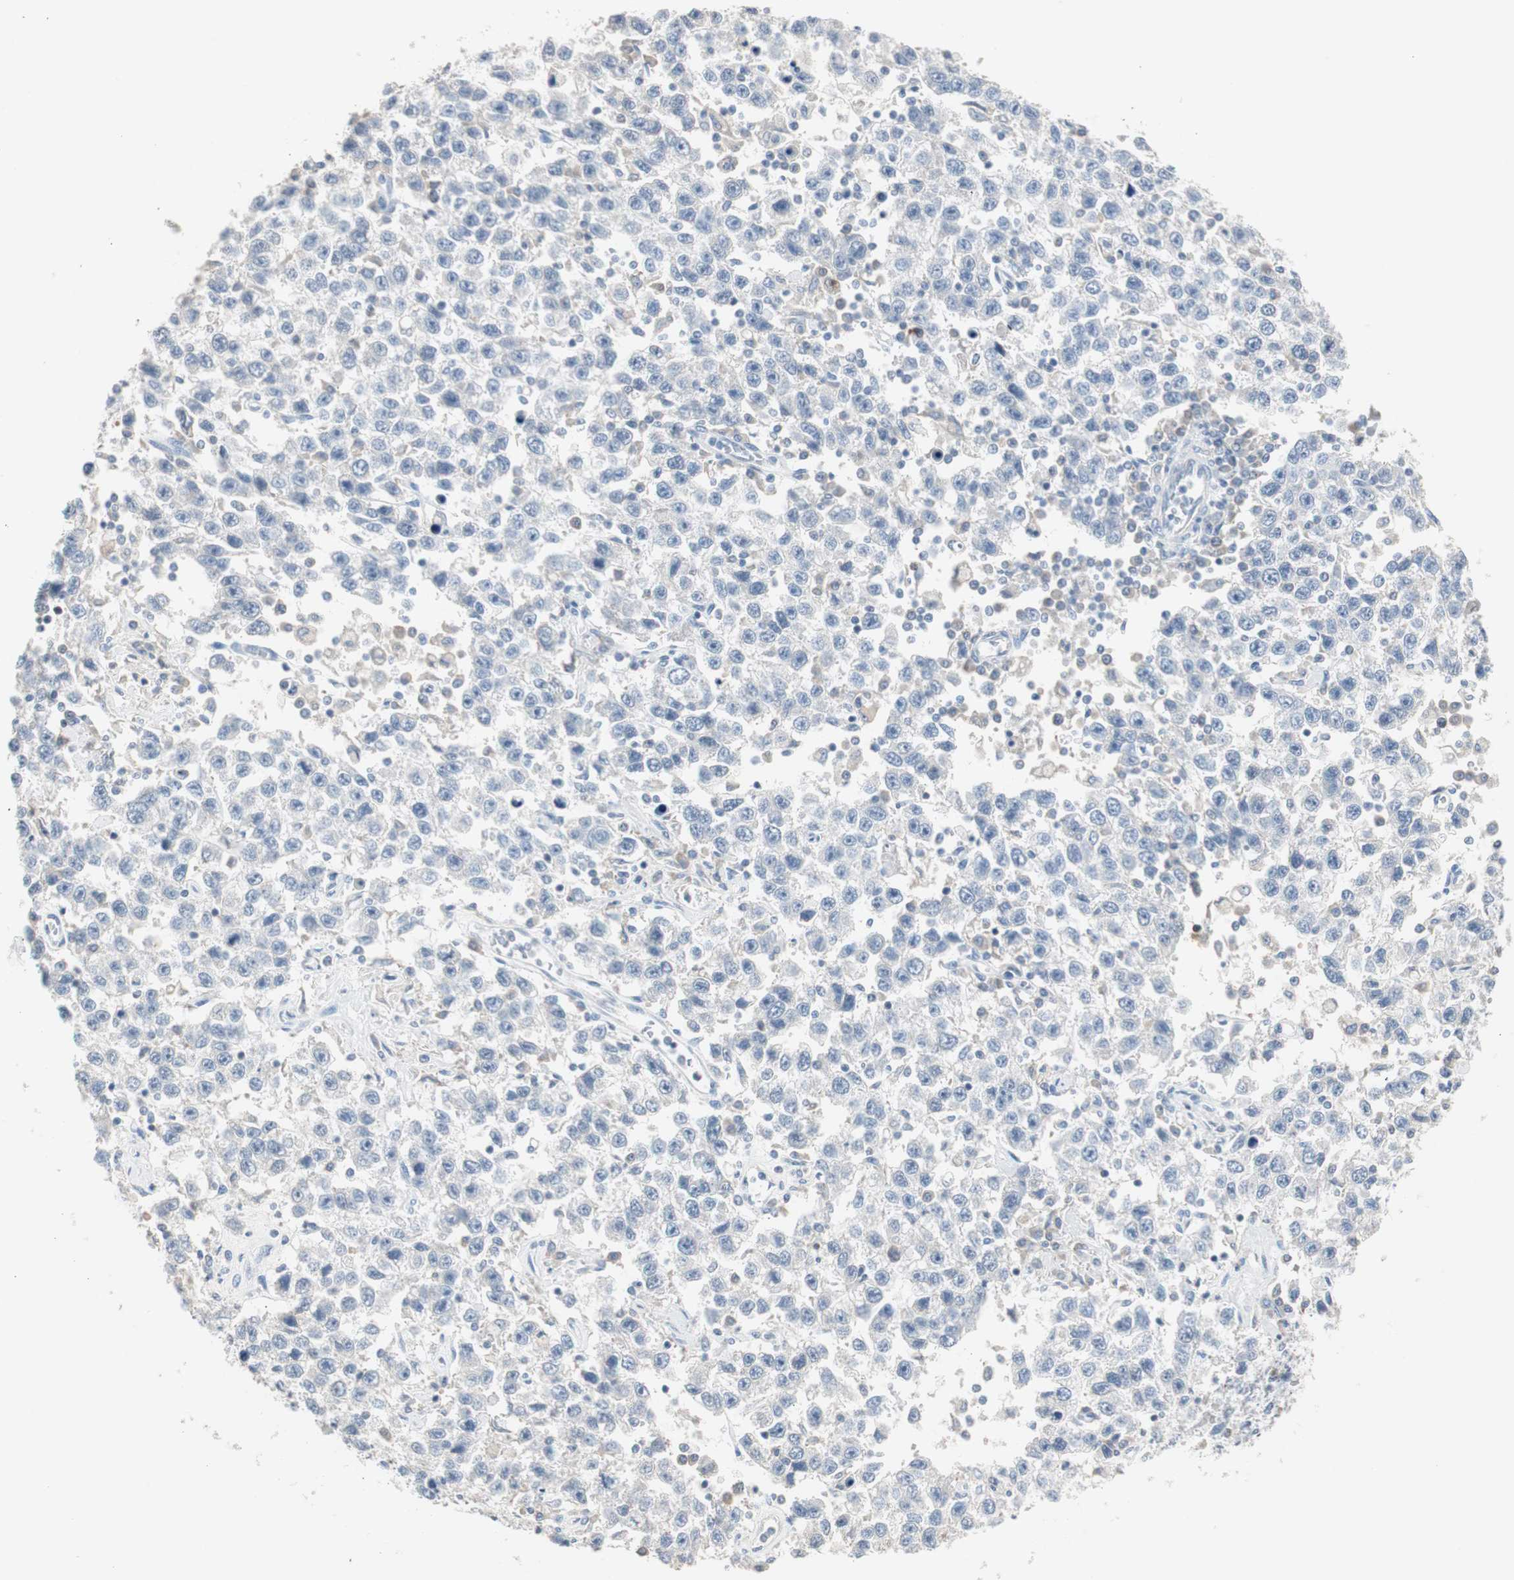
{"staining": {"intensity": "negative", "quantity": "none", "location": "none"}, "tissue": "testis cancer", "cell_type": "Tumor cells", "image_type": "cancer", "snomed": [{"axis": "morphology", "description": "Seminoma, NOS"}, {"axis": "topography", "description": "Testis"}], "caption": "DAB (3,3'-diaminobenzidine) immunohistochemical staining of human testis seminoma exhibits no significant staining in tumor cells. Nuclei are stained in blue.", "gene": "TK1", "patient": {"sex": "male", "age": 41}}